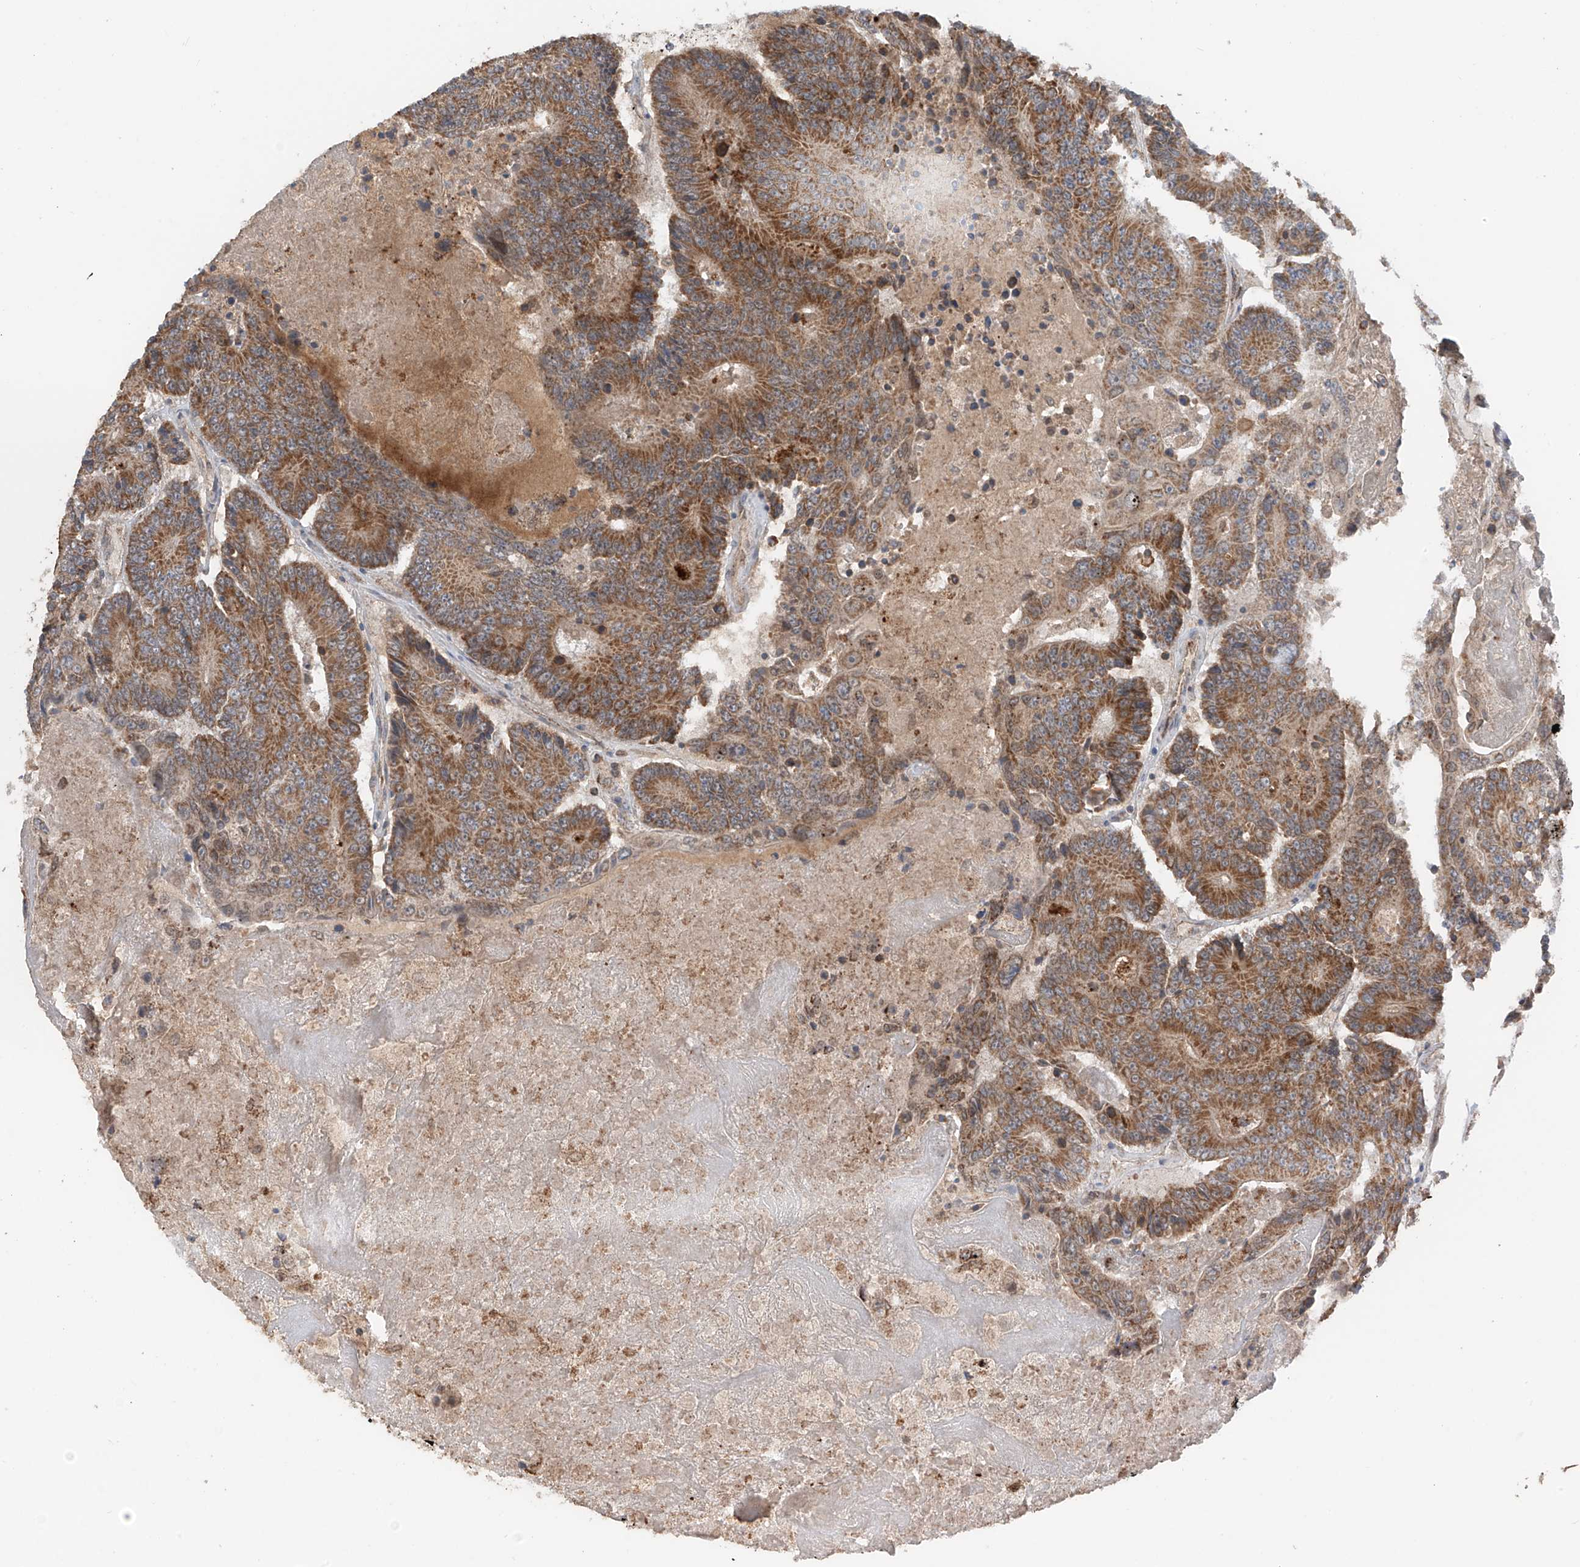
{"staining": {"intensity": "moderate", "quantity": ">75%", "location": "cytoplasmic/membranous"}, "tissue": "colorectal cancer", "cell_type": "Tumor cells", "image_type": "cancer", "snomed": [{"axis": "morphology", "description": "Adenocarcinoma, NOS"}, {"axis": "topography", "description": "Colon"}], "caption": "Protein staining by IHC displays moderate cytoplasmic/membranous positivity in about >75% of tumor cells in colorectal cancer (adenocarcinoma). Ihc stains the protein in brown and the nuclei are stained blue.", "gene": "AHCTF1", "patient": {"sex": "male", "age": 83}}